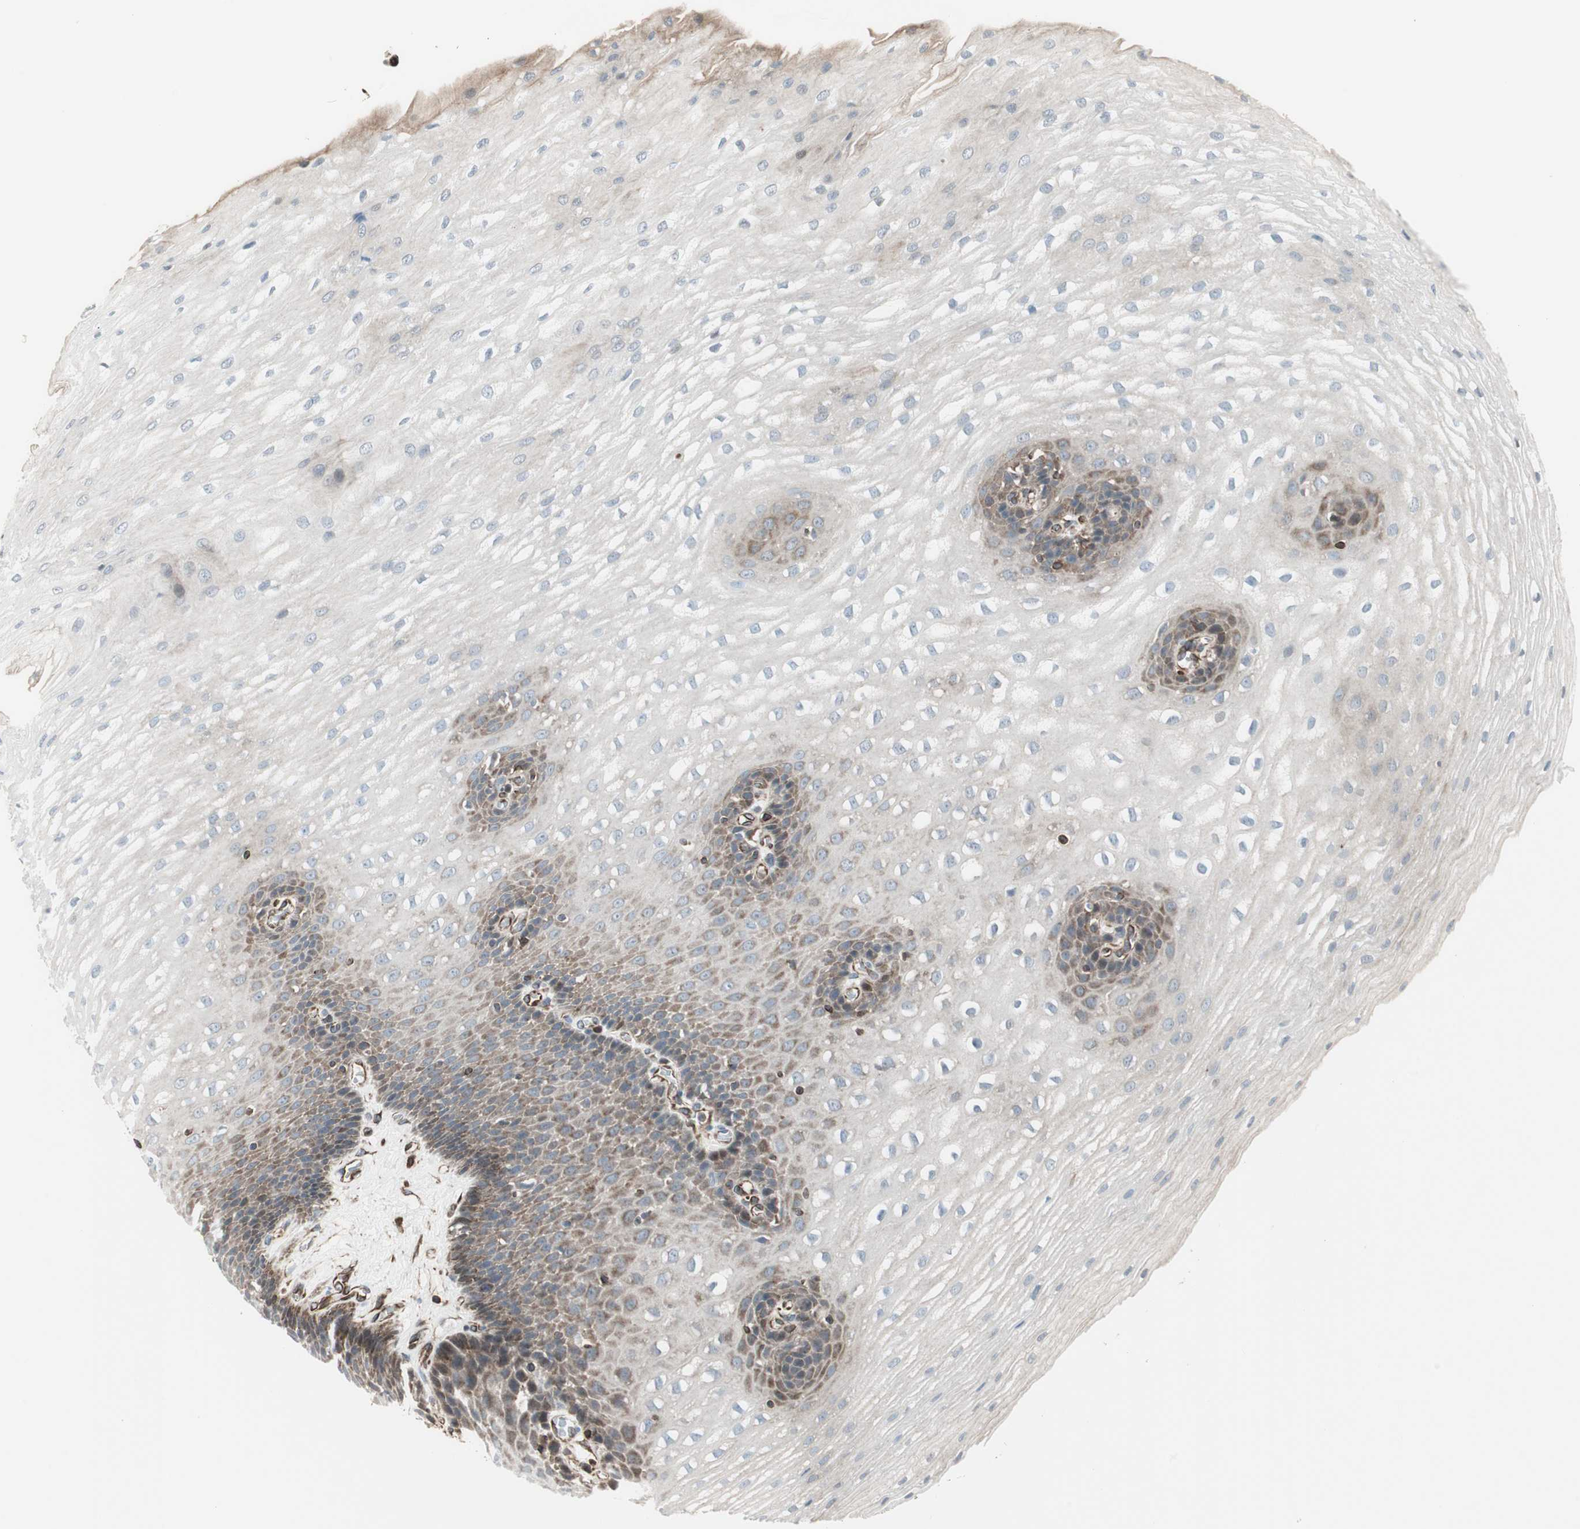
{"staining": {"intensity": "moderate", "quantity": "25%-75%", "location": "cytoplasmic/membranous"}, "tissue": "esophagus", "cell_type": "Squamous epithelial cells", "image_type": "normal", "snomed": [{"axis": "morphology", "description": "Normal tissue, NOS"}, {"axis": "topography", "description": "Esophagus"}], "caption": "An immunohistochemistry micrograph of normal tissue is shown. Protein staining in brown shows moderate cytoplasmic/membranous positivity in esophagus within squamous epithelial cells.", "gene": "MAD2L2", "patient": {"sex": "male", "age": 48}}